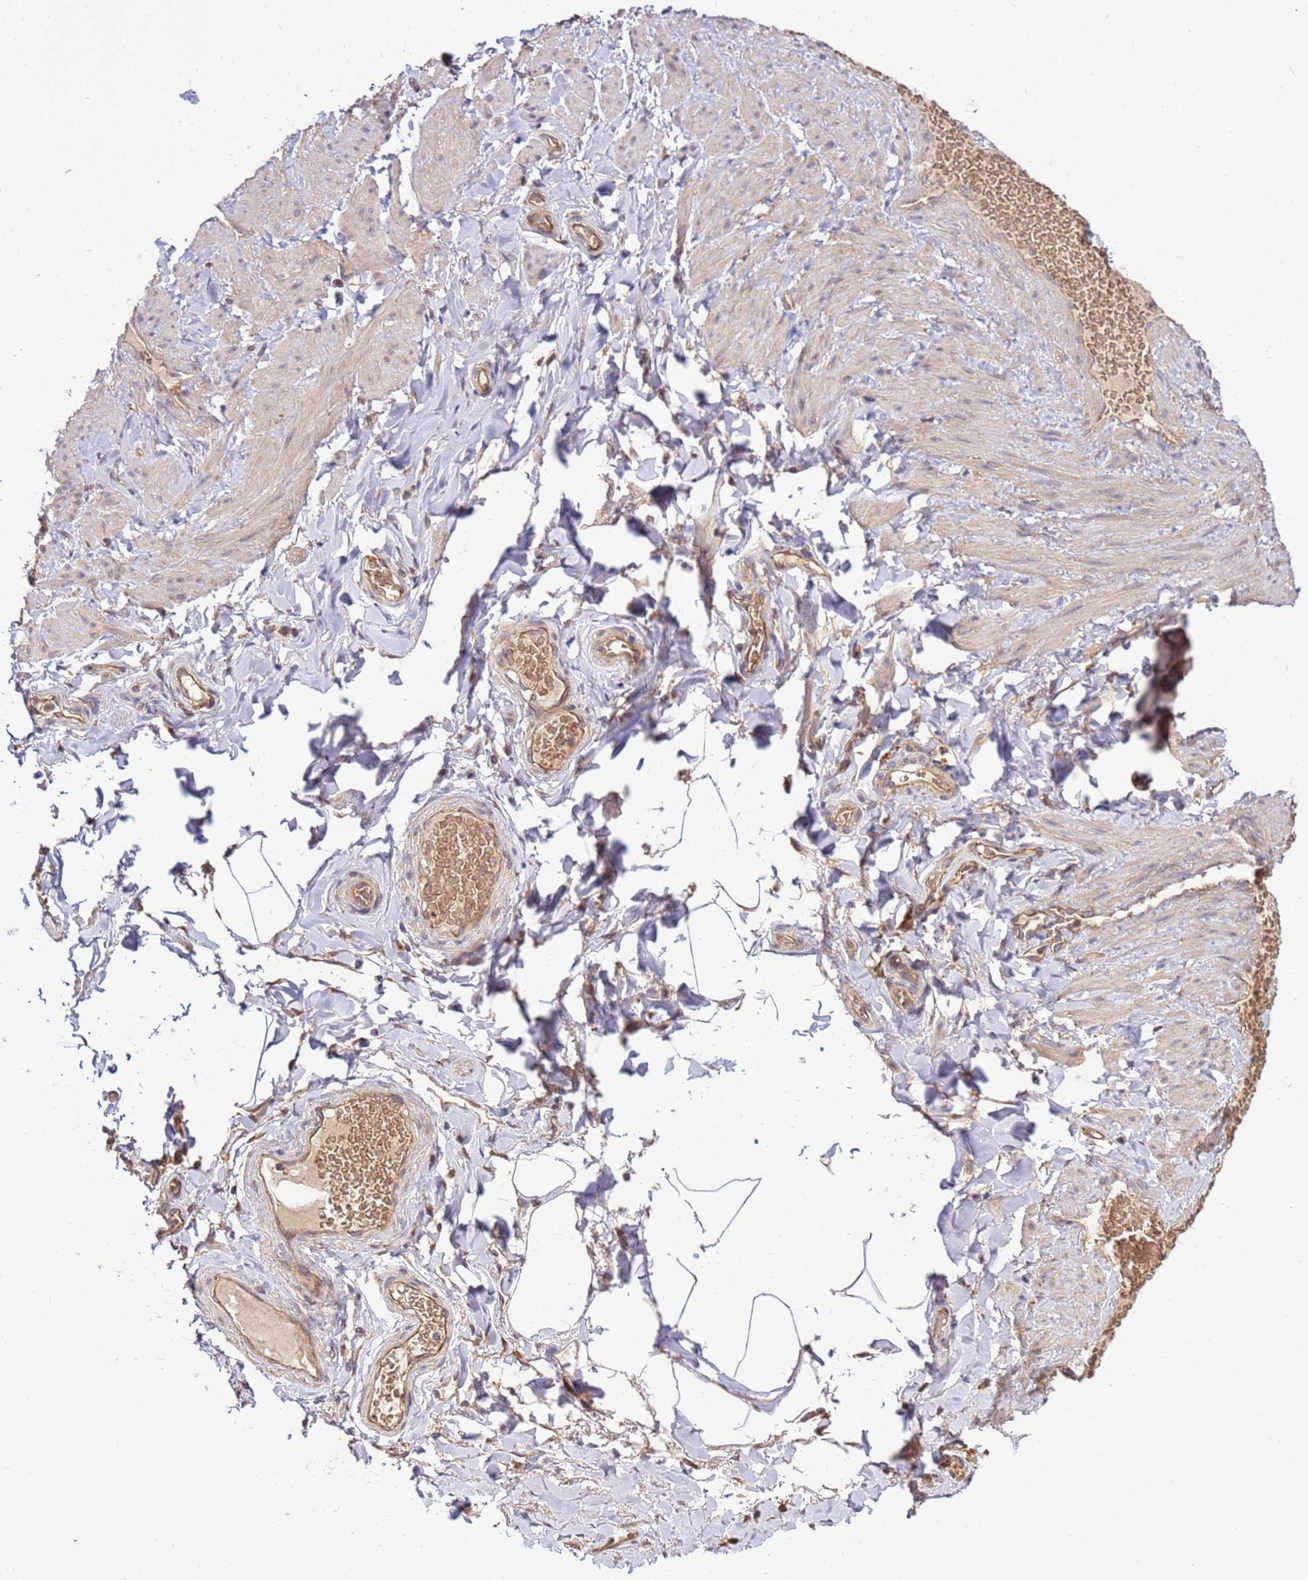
{"staining": {"intensity": "weak", "quantity": ">75%", "location": "cytoplasmic/membranous"}, "tissue": "adipose tissue", "cell_type": "Adipocytes", "image_type": "normal", "snomed": [{"axis": "morphology", "description": "Normal tissue, NOS"}, {"axis": "topography", "description": "Soft tissue"}, {"axis": "topography", "description": "Vascular tissue"}], "caption": "Adipocytes reveal low levels of weak cytoplasmic/membranous expression in approximately >75% of cells in benign human adipose tissue. (DAB (3,3'-diaminobenzidine) IHC with brightfield microscopy, high magnification).", "gene": "SLC44A5", "patient": {"sex": "male", "age": 54}}